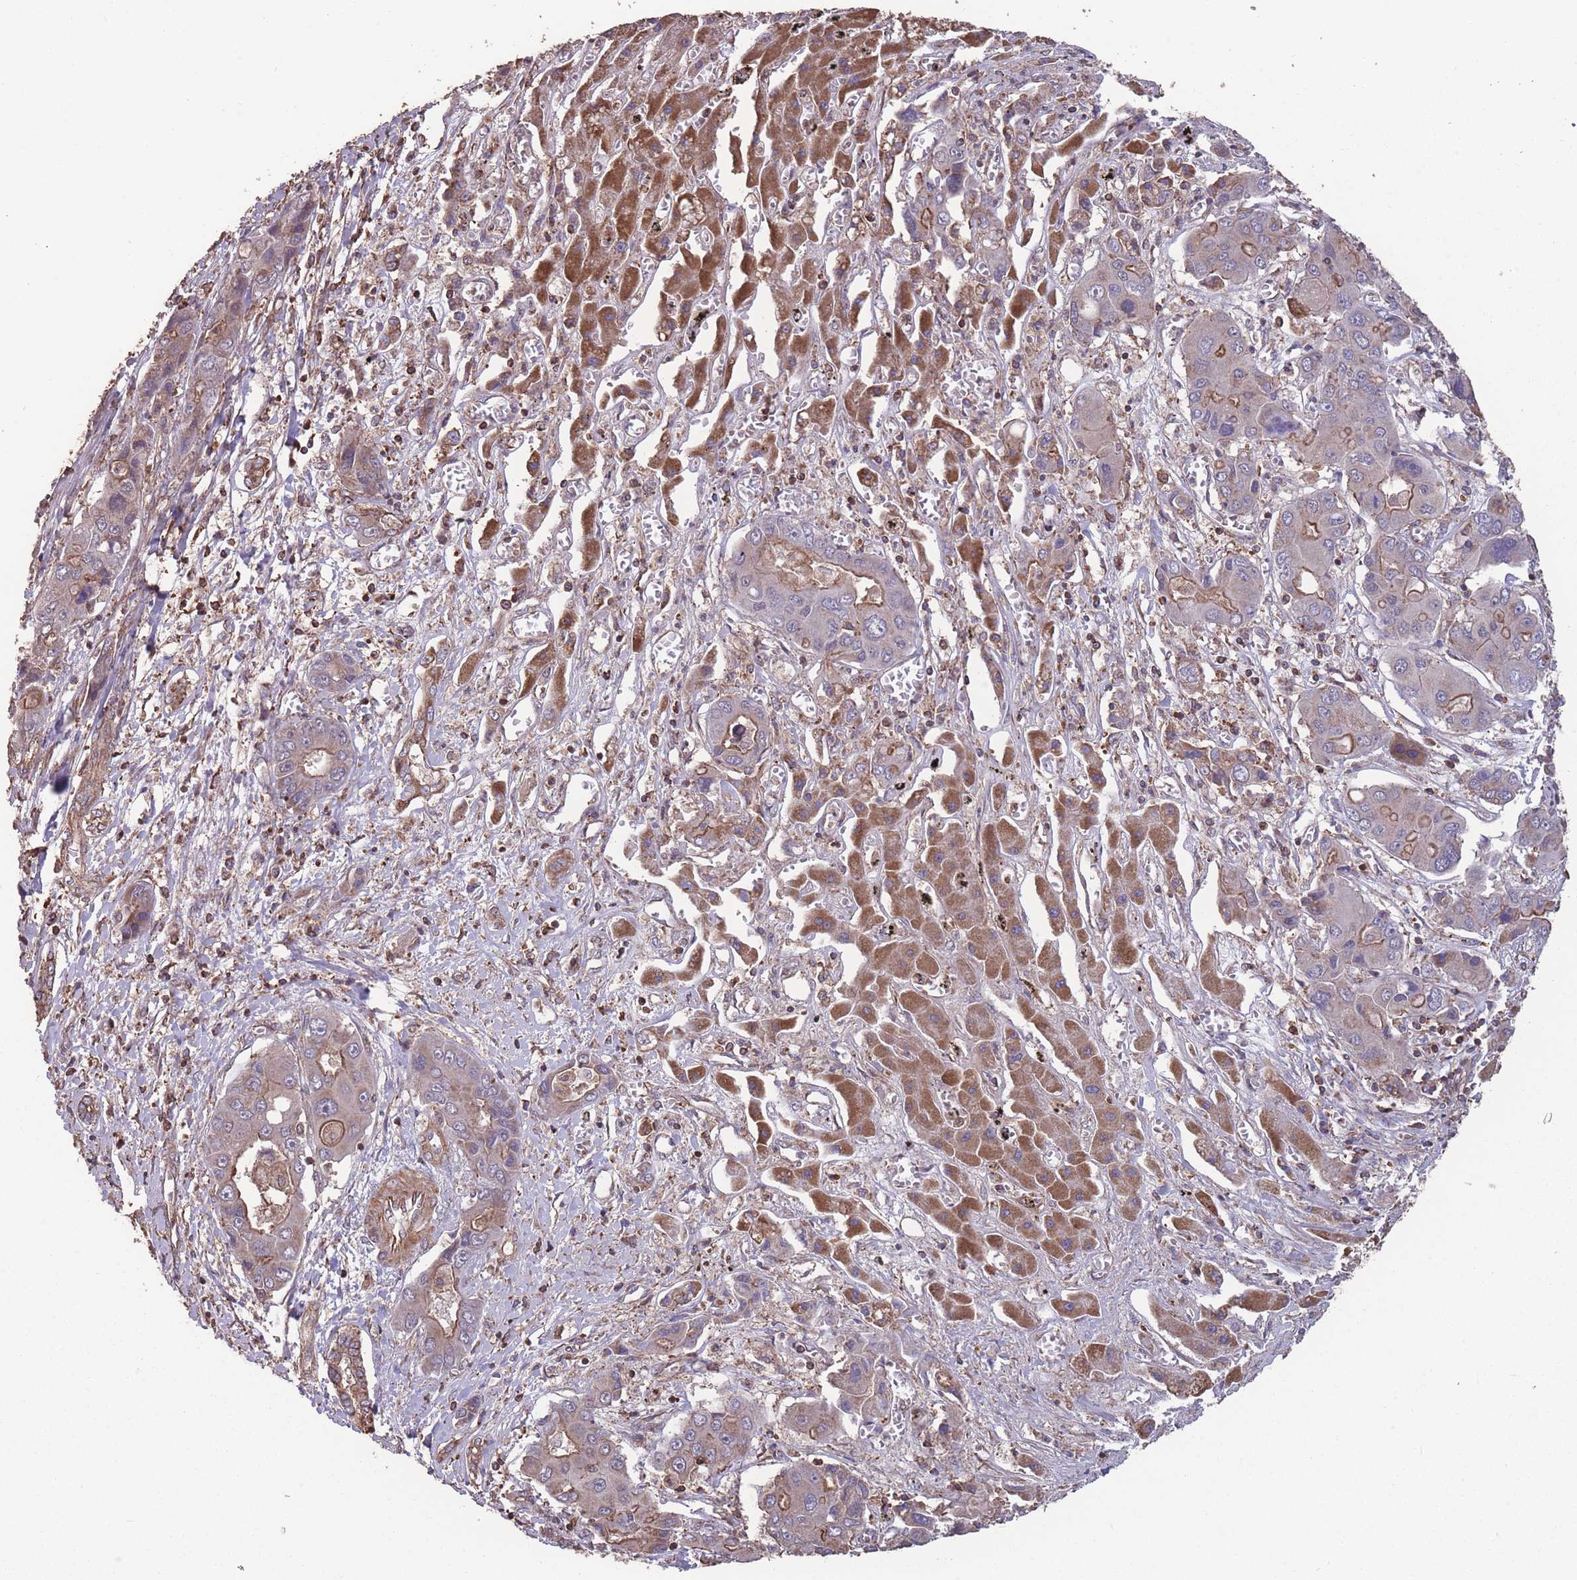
{"staining": {"intensity": "moderate", "quantity": "<25%", "location": "cytoplasmic/membranous"}, "tissue": "liver cancer", "cell_type": "Tumor cells", "image_type": "cancer", "snomed": [{"axis": "morphology", "description": "Cholangiocarcinoma"}, {"axis": "topography", "description": "Liver"}], "caption": "Protein staining reveals moderate cytoplasmic/membranous expression in about <25% of tumor cells in liver cholangiocarcinoma. (DAB (3,3'-diaminobenzidine) IHC with brightfield microscopy, high magnification).", "gene": "NUDT21", "patient": {"sex": "male", "age": 67}}